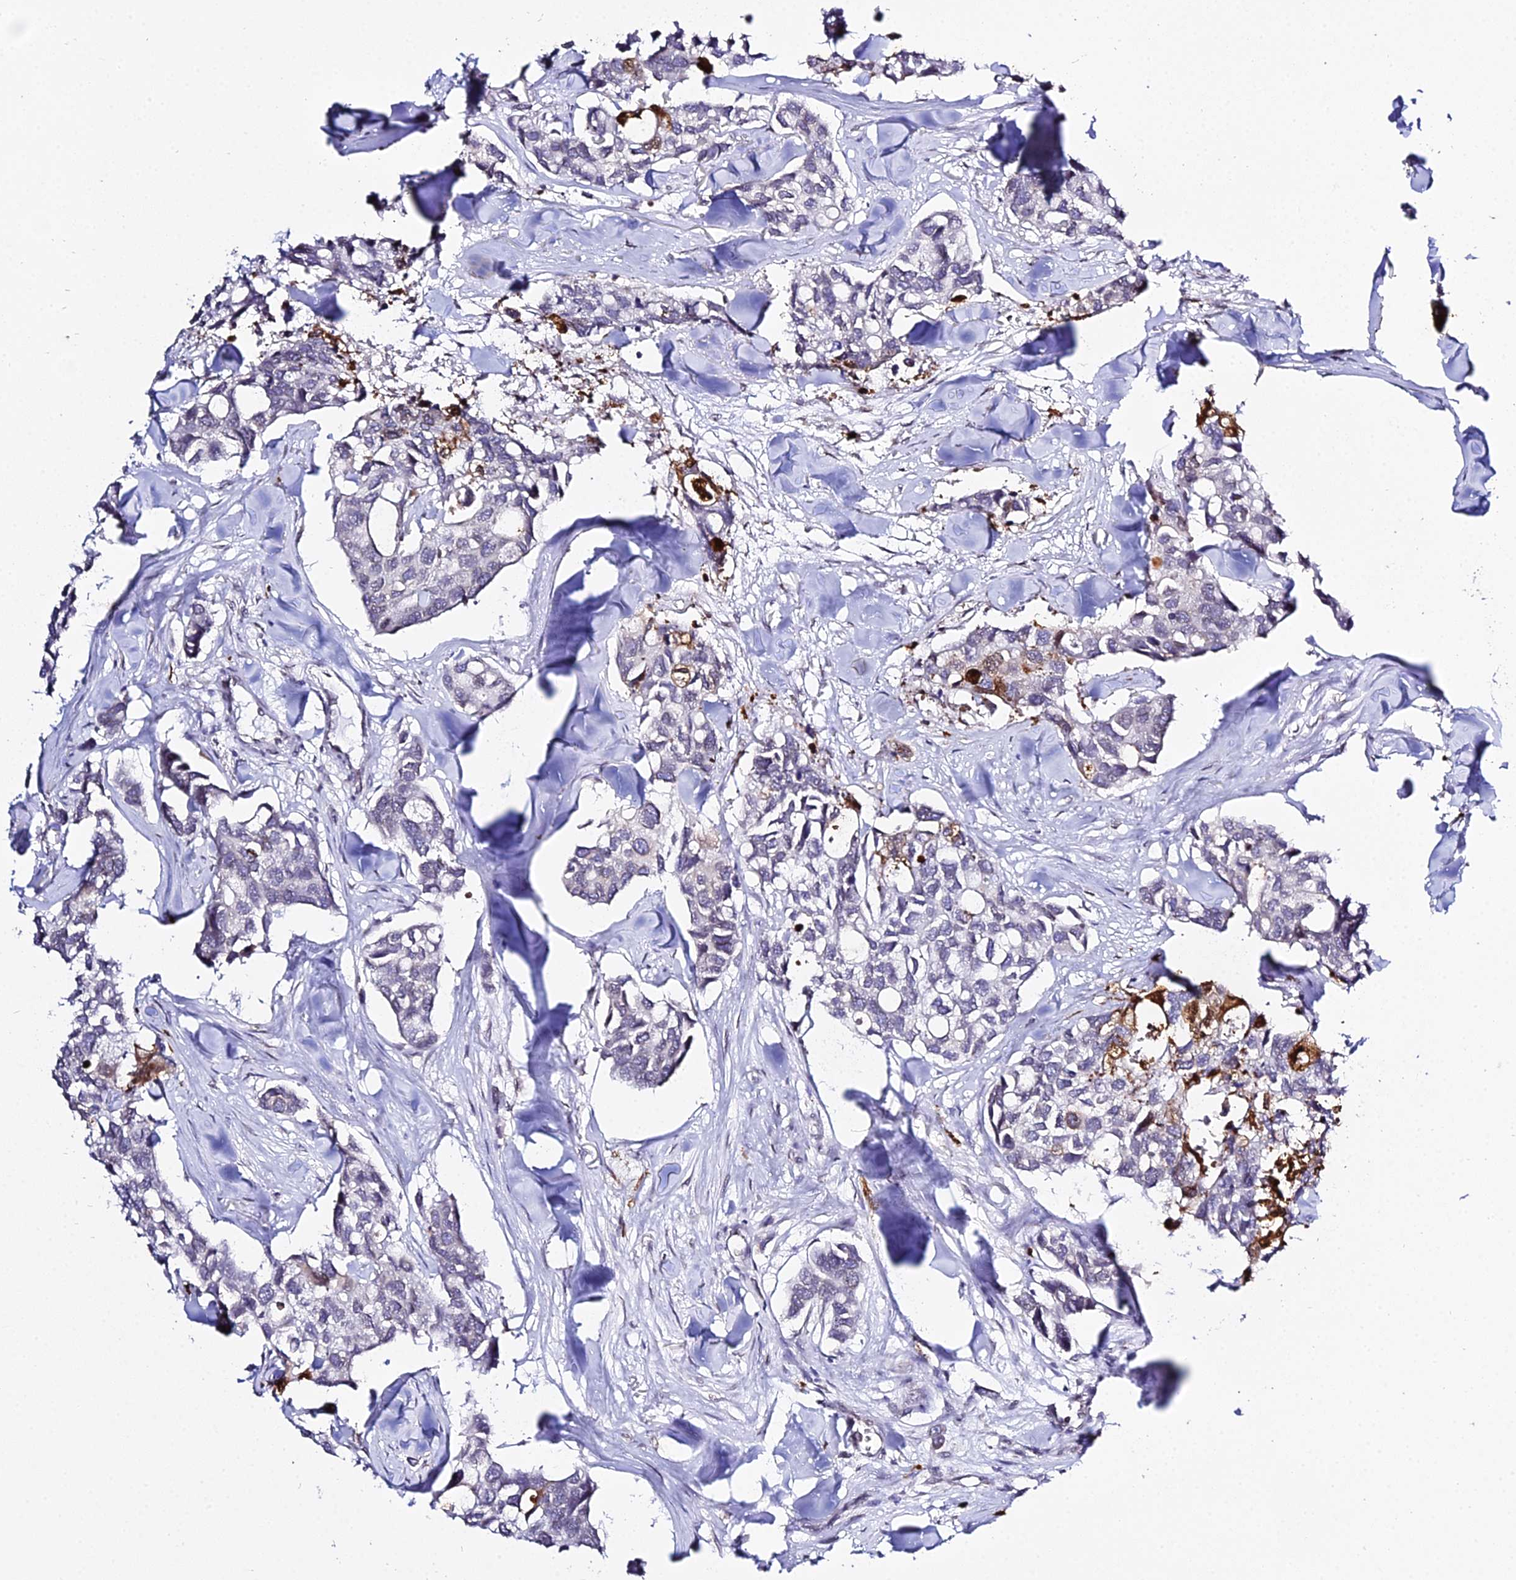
{"staining": {"intensity": "negative", "quantity": "none", "location": "none"}, "tissue": "breast cancer", "cell_type": "Tumor cells", "image_type": "cancer", "snomed": [{"axis": "morphology", "description": "Duct carcinoma"}, {"axis": "topography", "description": "Breast"}], "caption": "Tumor cells show no significant expression in invasive ductal carcinoma (breast).", "gene": "MCM10", "patient": {"sex": "female", "age": 83}}